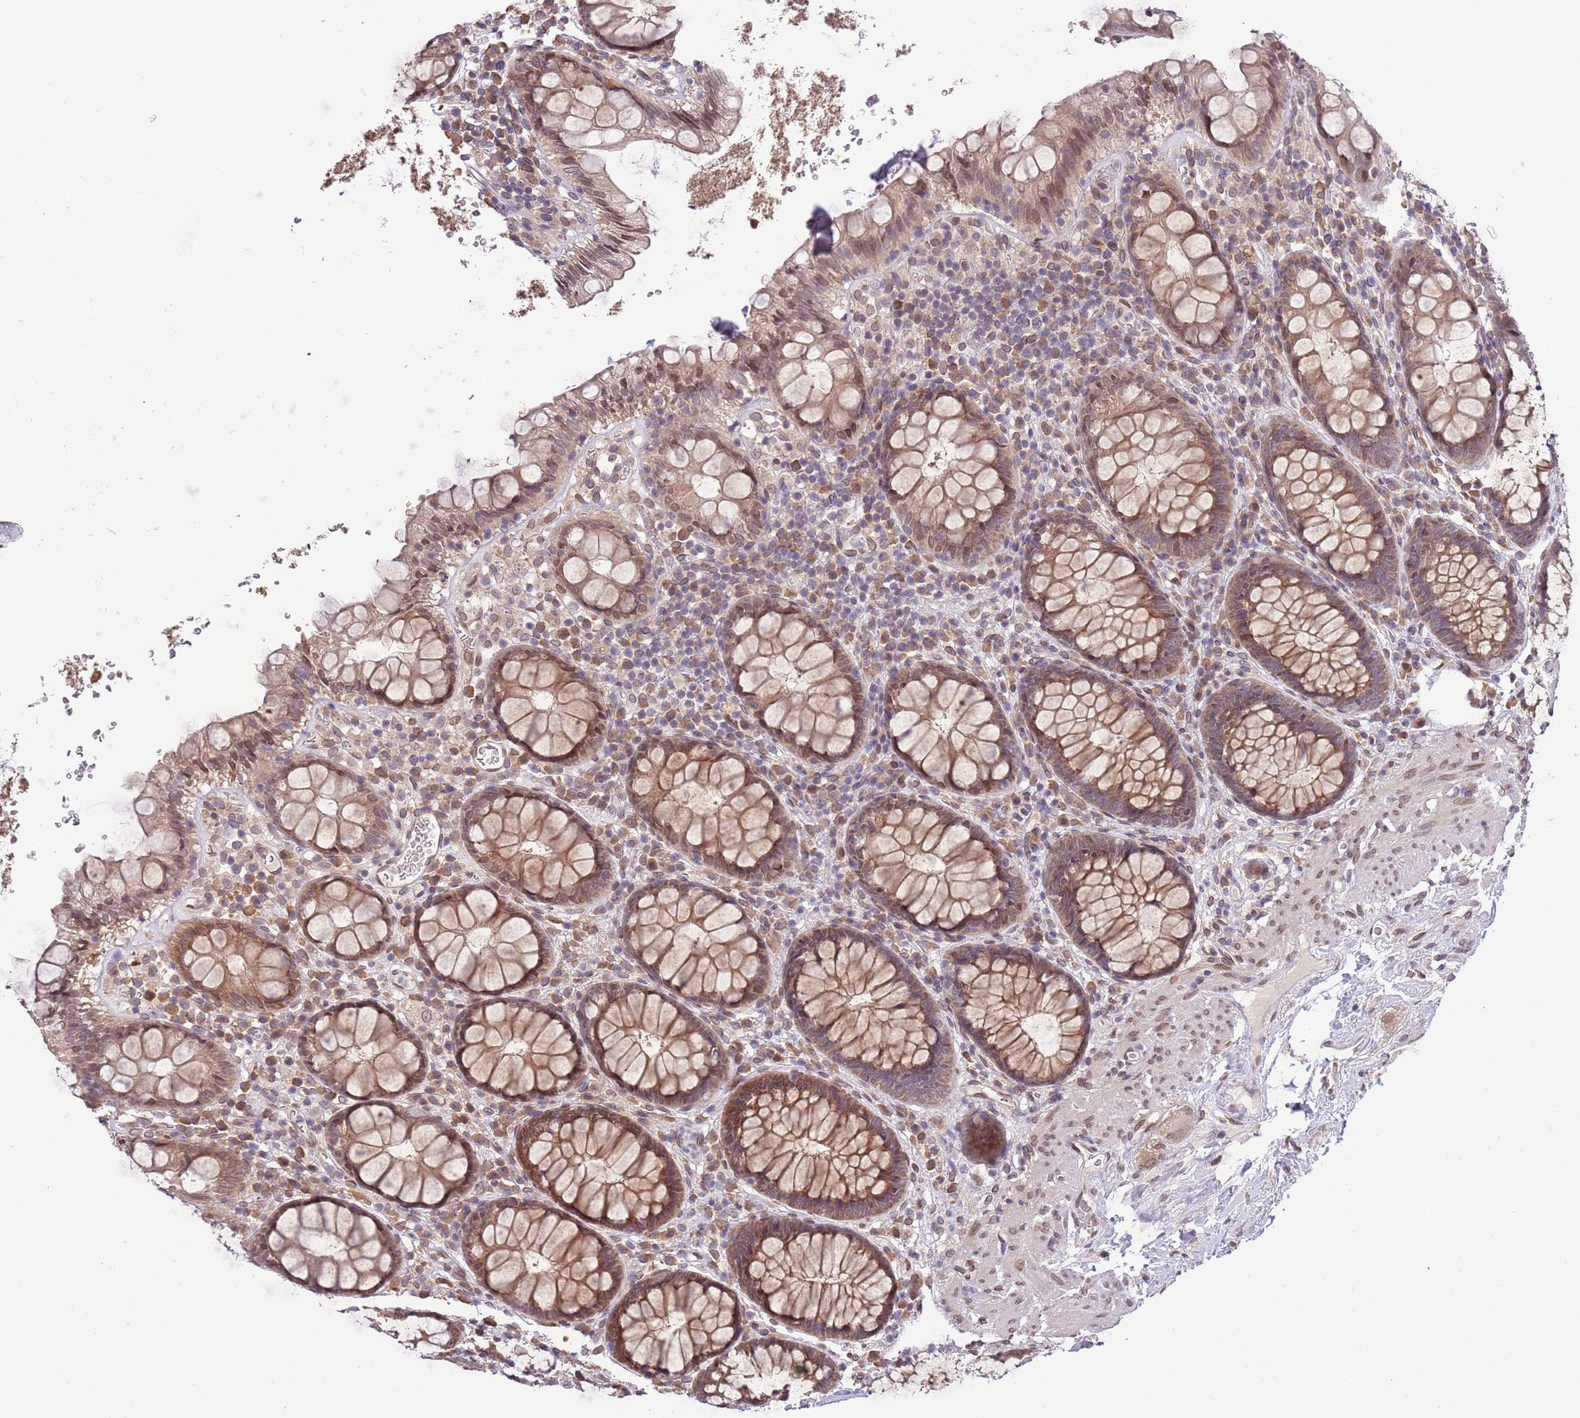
{"staining": {"intensity": "moderate", "quantity": ">75%", "location": "cytoplasmic/membranous,nuclear"}, "tissue": "rectum", "cell_type": "Glandular cells", "image_type": "normal", "snomed": [{"axis": "morphology", "description": "Normal tissue, NOS"}, {"axis": "topography", "description": "Rectum"}], "caption": "A brown stain shows moderate cytoplasmic/membranous,nuclear expression of a protein in glandular cells of unremarkable rectum. Ihc stains the protein in brown and the nuclei are stained blue.", "gene": "ZNF665", "patient": {"sex": "male", "age": 83}}